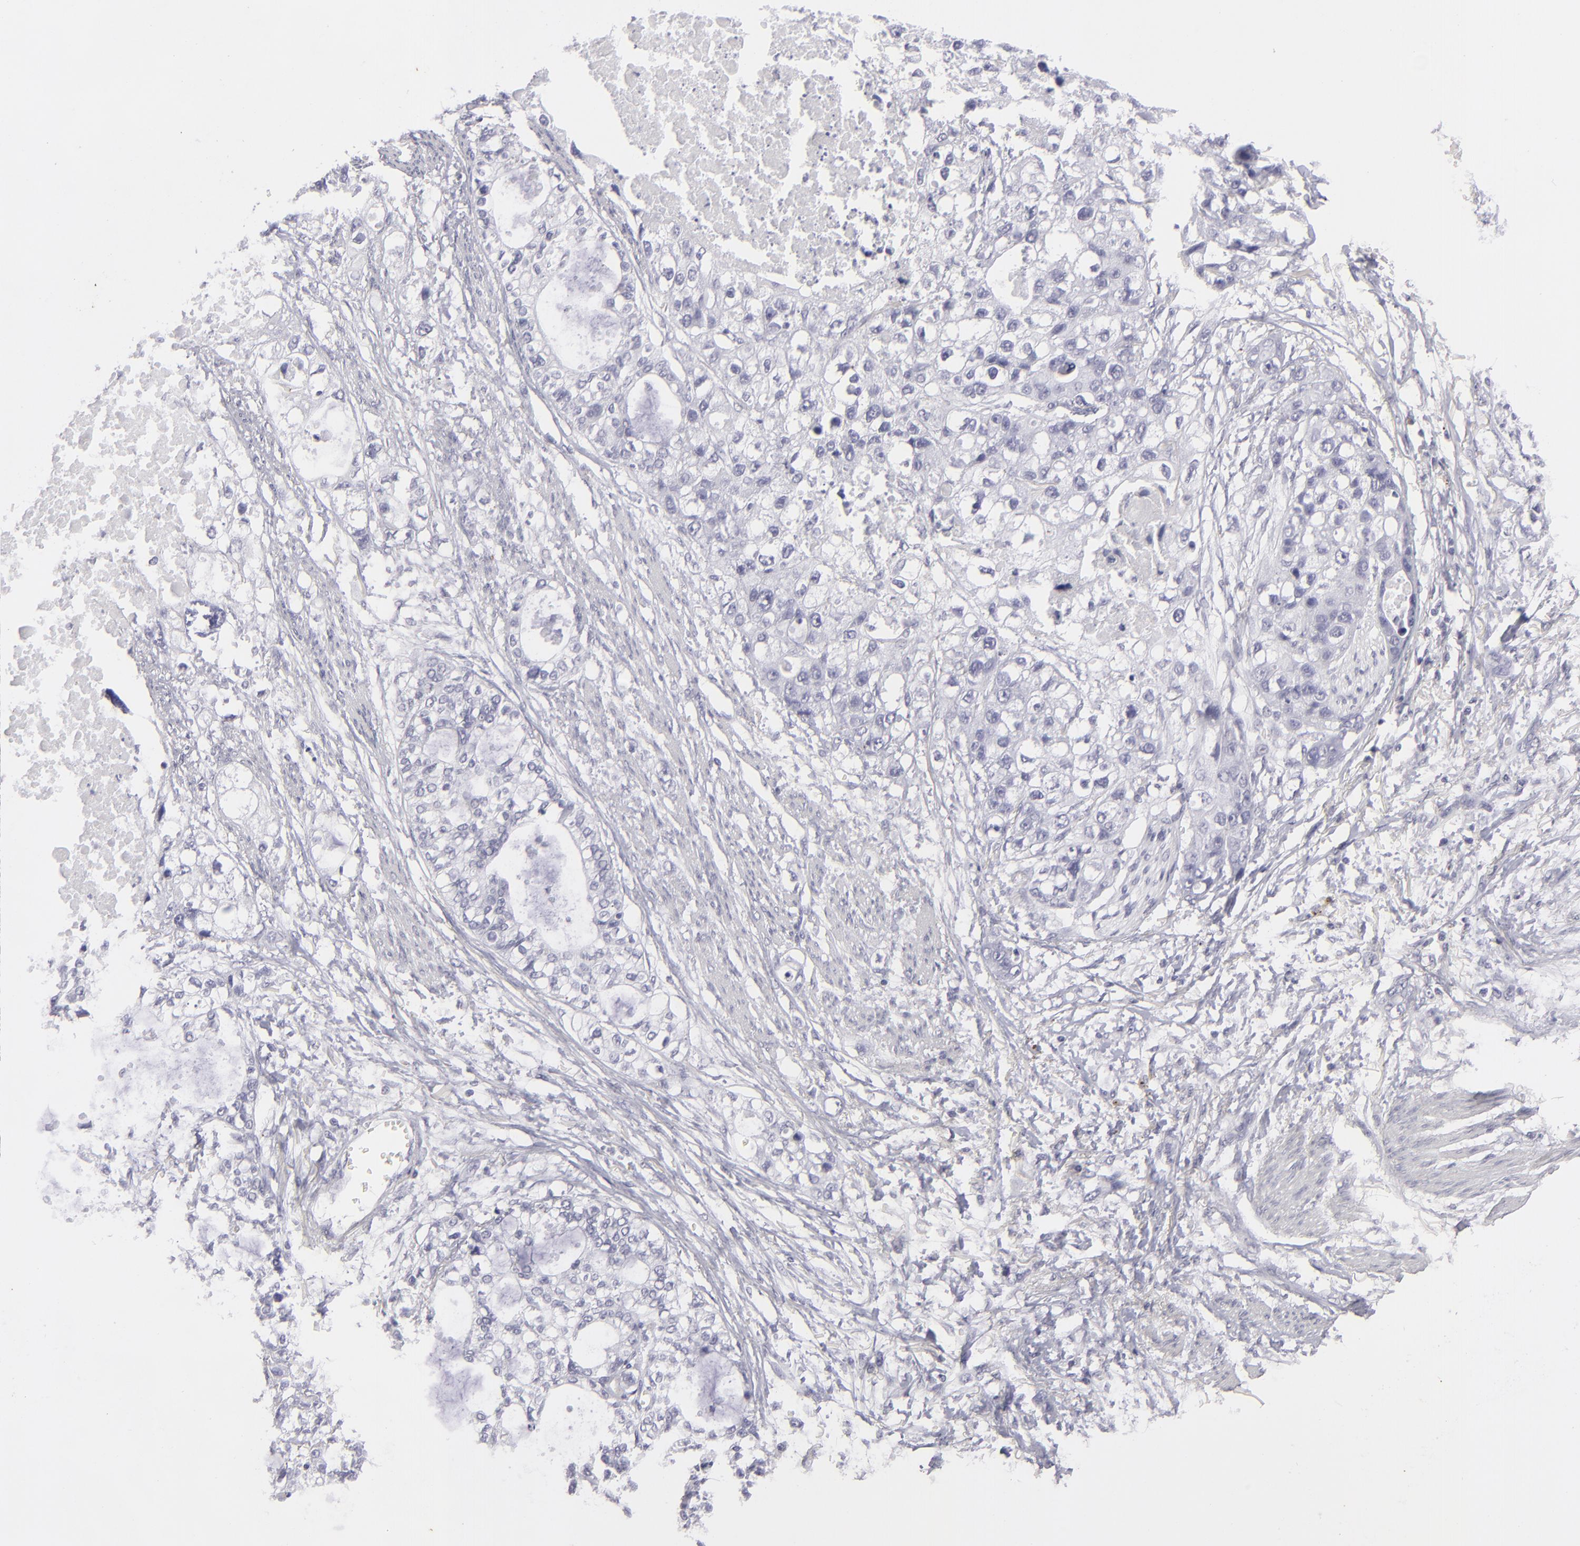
{"staining": {"intensity": "negative", "quantity": "none", "location": "none"}, "tissue": "stomach cancer", "cell_type": "Tumor cells", "image_type": "cancer", "snomed": [{"axis": "morphology", "description": "Adenocarcinoma, NOS"}, {"axis": "topography", "description": "Stomach, upper"}], "caption": "A photomicrograph of stomach cancer (adenocarcinoma) stained for a protein shows no brown staining in tumor cells.", "gene": "KRT1", "patient": {"sex": "female", "age": 52}}